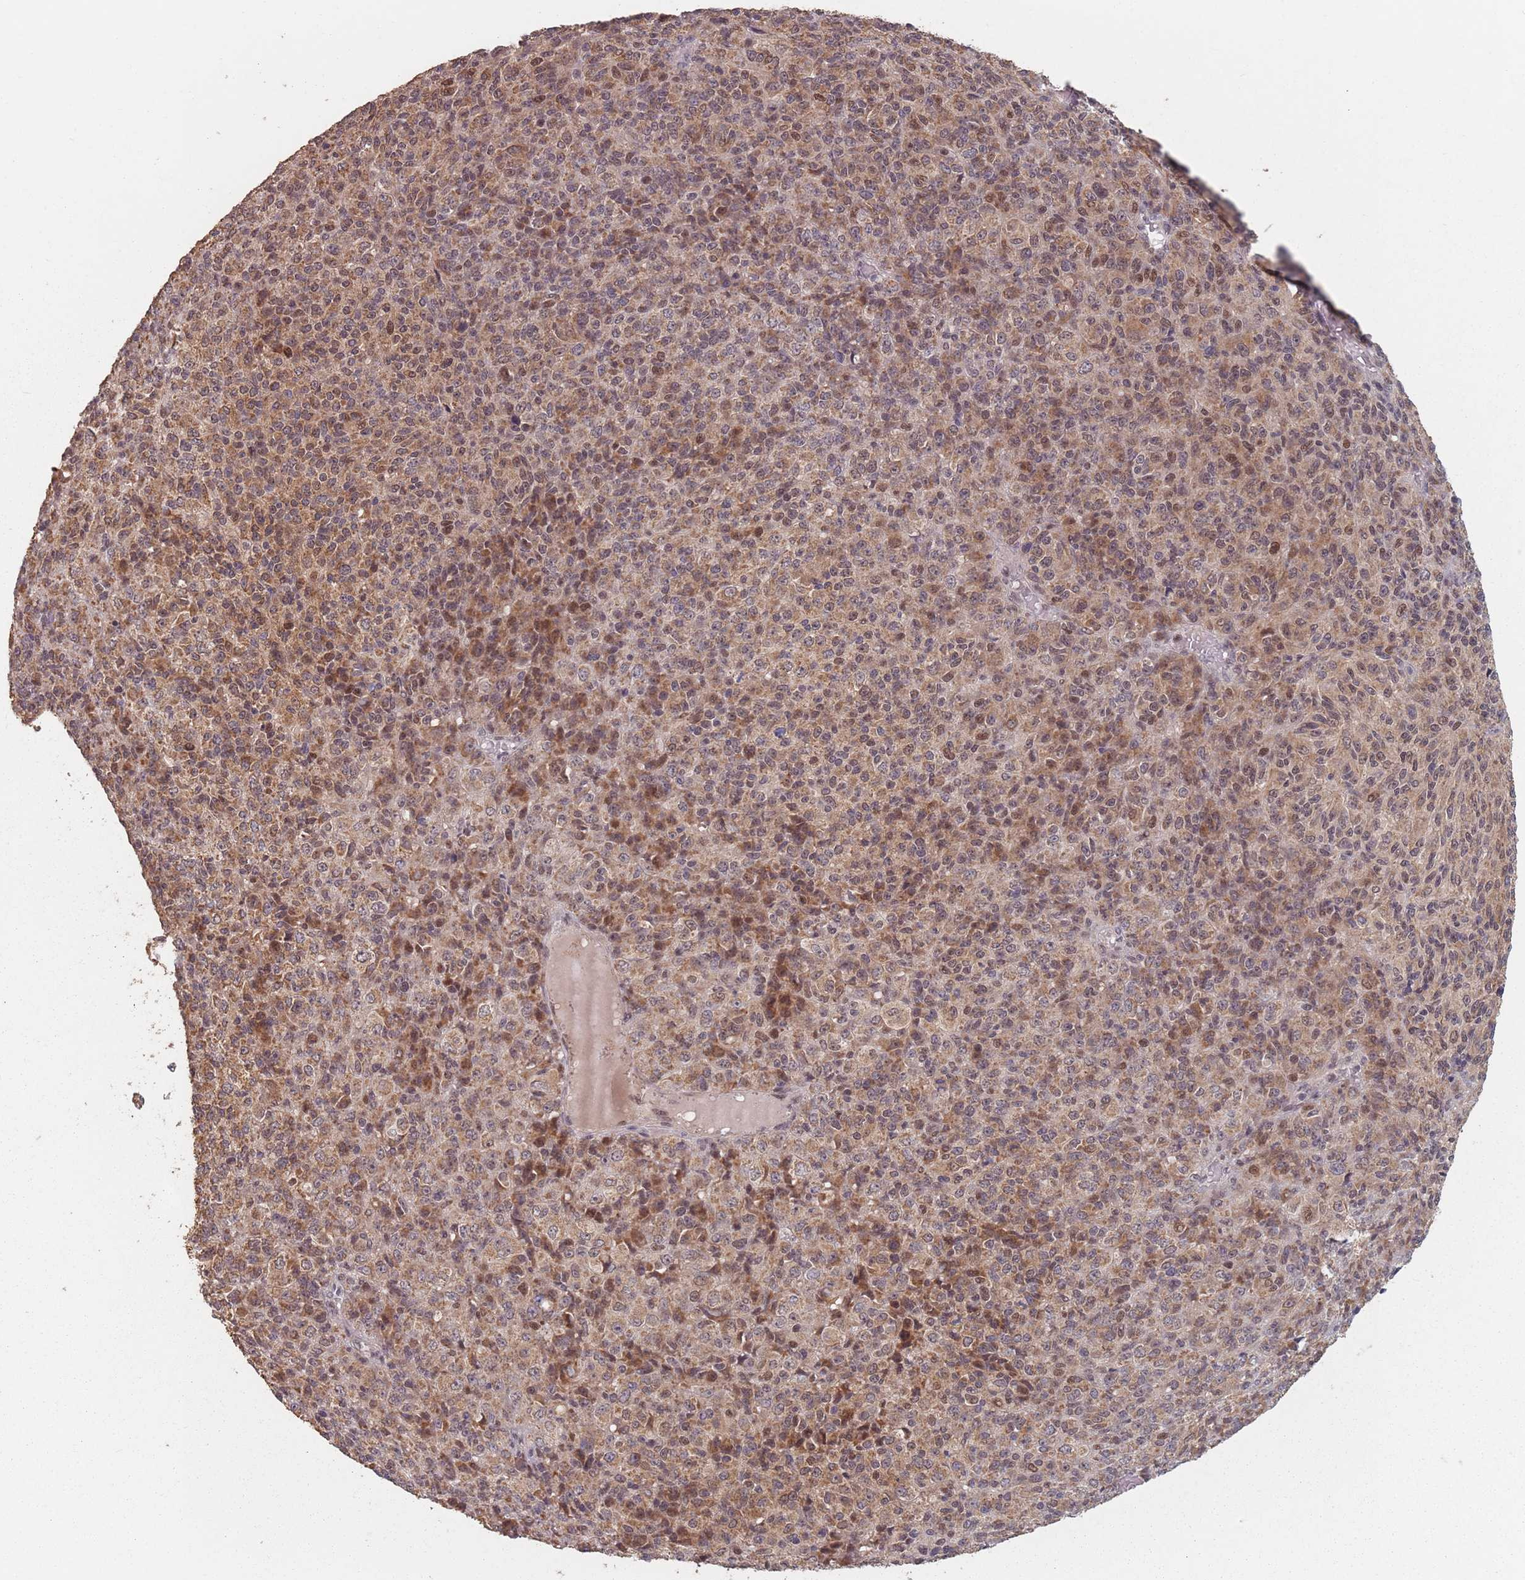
{"staining": {"intensity": "moderate", "quantity": ">75%", "location": "cytoplasmic/membranous,nuclear"}, "tissue": "melanoma", "cell_type": "Tumor cells", "image_type": "cancer", "snomed": [{"axis": "morphology", "description": "Malignant melanoma, Metastatic site"}, {"axis": "topography", "description": "Brain"}], "caption": "This is an image of immunohistochemistry (IHC) staining of malignant melanoma (metastatic site), which shows moderate expression in the cytoplasmic/membranous and nuclear of tumor cells.", "gene": "VPS52", "patient": {"sex": "female", "age": 56}}